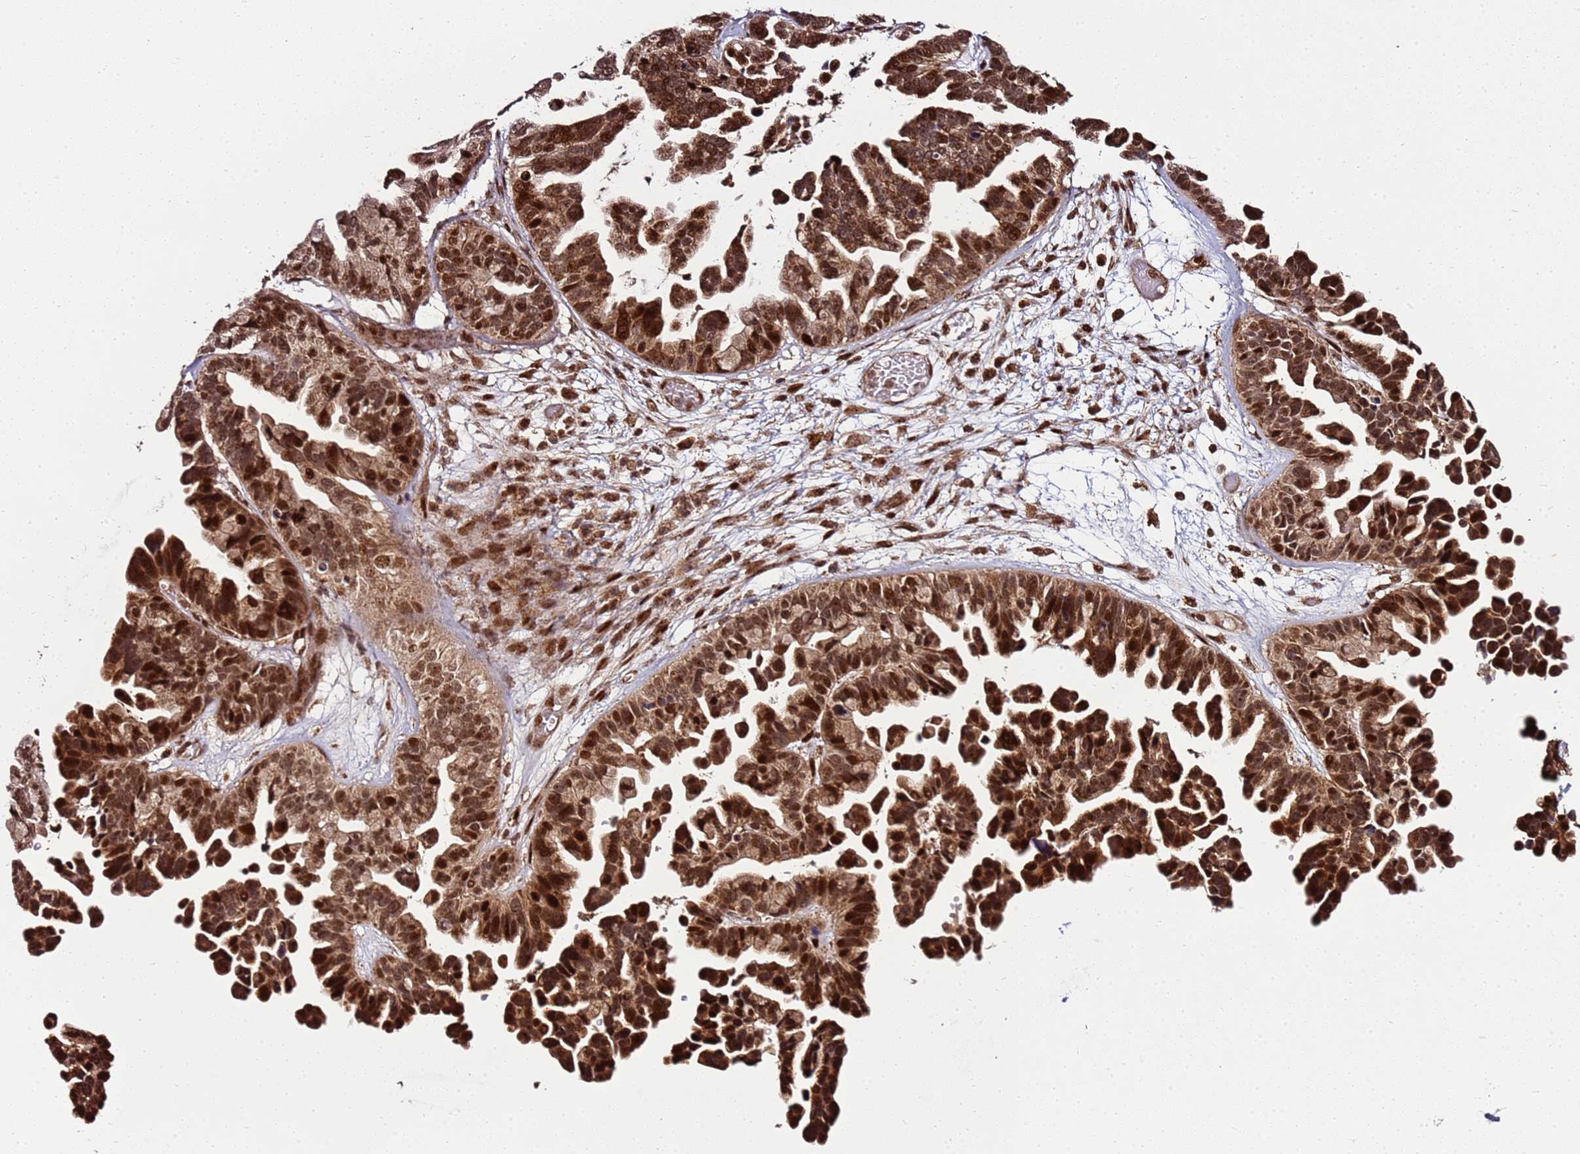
{"staining": {"intensity": "strong", "quantity": ">75%", "location": "cytoplasmic/membranous,nuclear"}, "tissue": "ovarian cancer", "cell_type": "Tumor cells", "image_type": "cancer", "snomed": [{"axis": "morphology", "description": "Cystadenocarcinoma, serous, NOS"}, {"axis": "topography", "description": "Ovary"}], "caption": "A high-resolution photomicrograph shows immunohistochemistry staining of ovarian cancer (serous cystadenocarcinoma), which shows strong cytoplasmic/membranous and nuclear expression in about >75% of tumor cells.", "gene": "PEX14", "patient": {"sex": "female", "age": 56}}